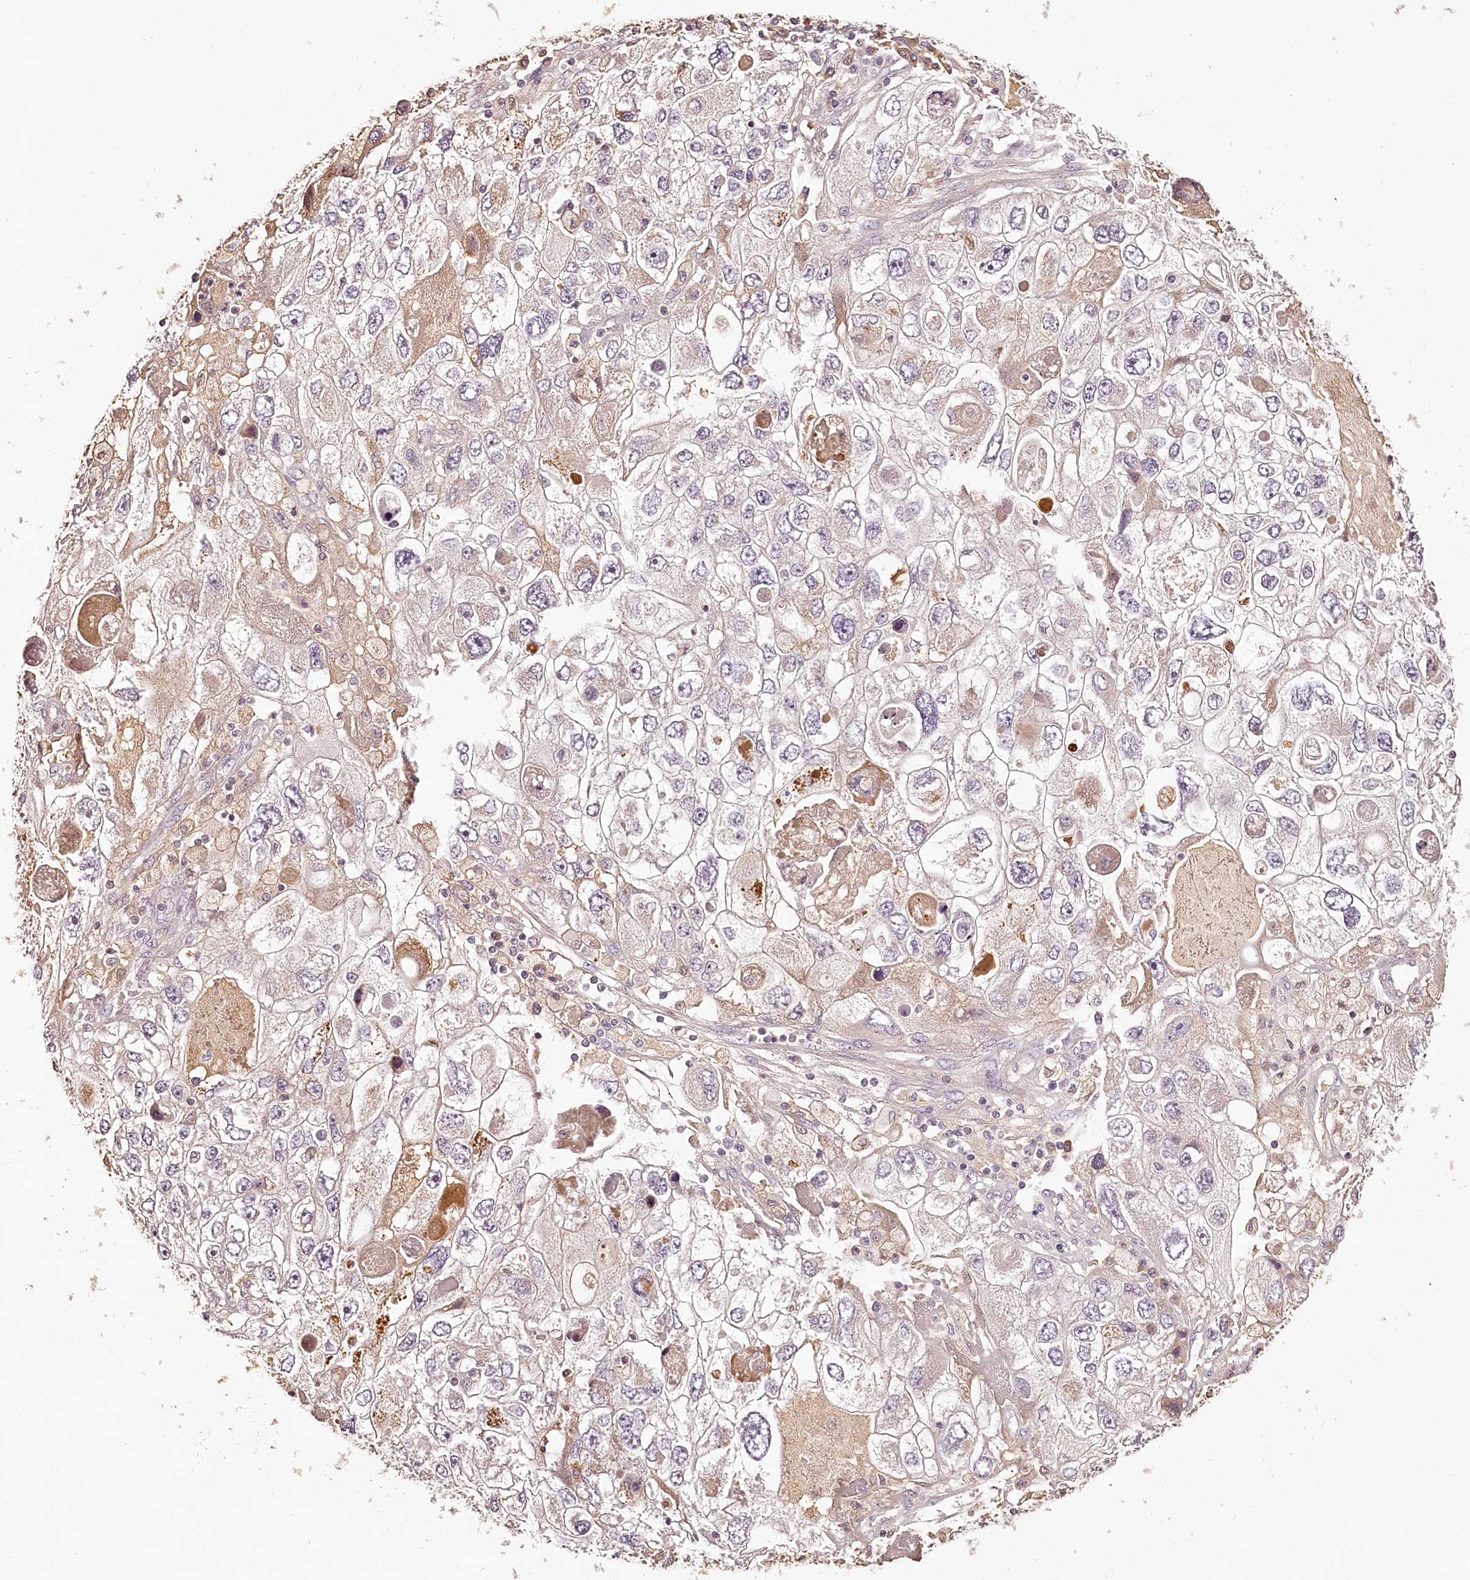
{"staining": {"intensity": "moderate", "quantity": "<25%", "location": "cytoplasmic/membranous"}, "tissue": "endometrial cancer", "cell_type": "Tumor cells", "image_type": "cancer", "snomed": [{"axis": "morphology", "description": "Adenocarcinoma, NOS"}, {"axis": "topography", "description": "Endometrium"}], "caption": "A brown stain labels moderate cytoplasmic/membranous staining of a protein in endometrial cancer tumor cells.", "gene": "SYNGR1", "patient": {"sex": "female", "age": 49}}